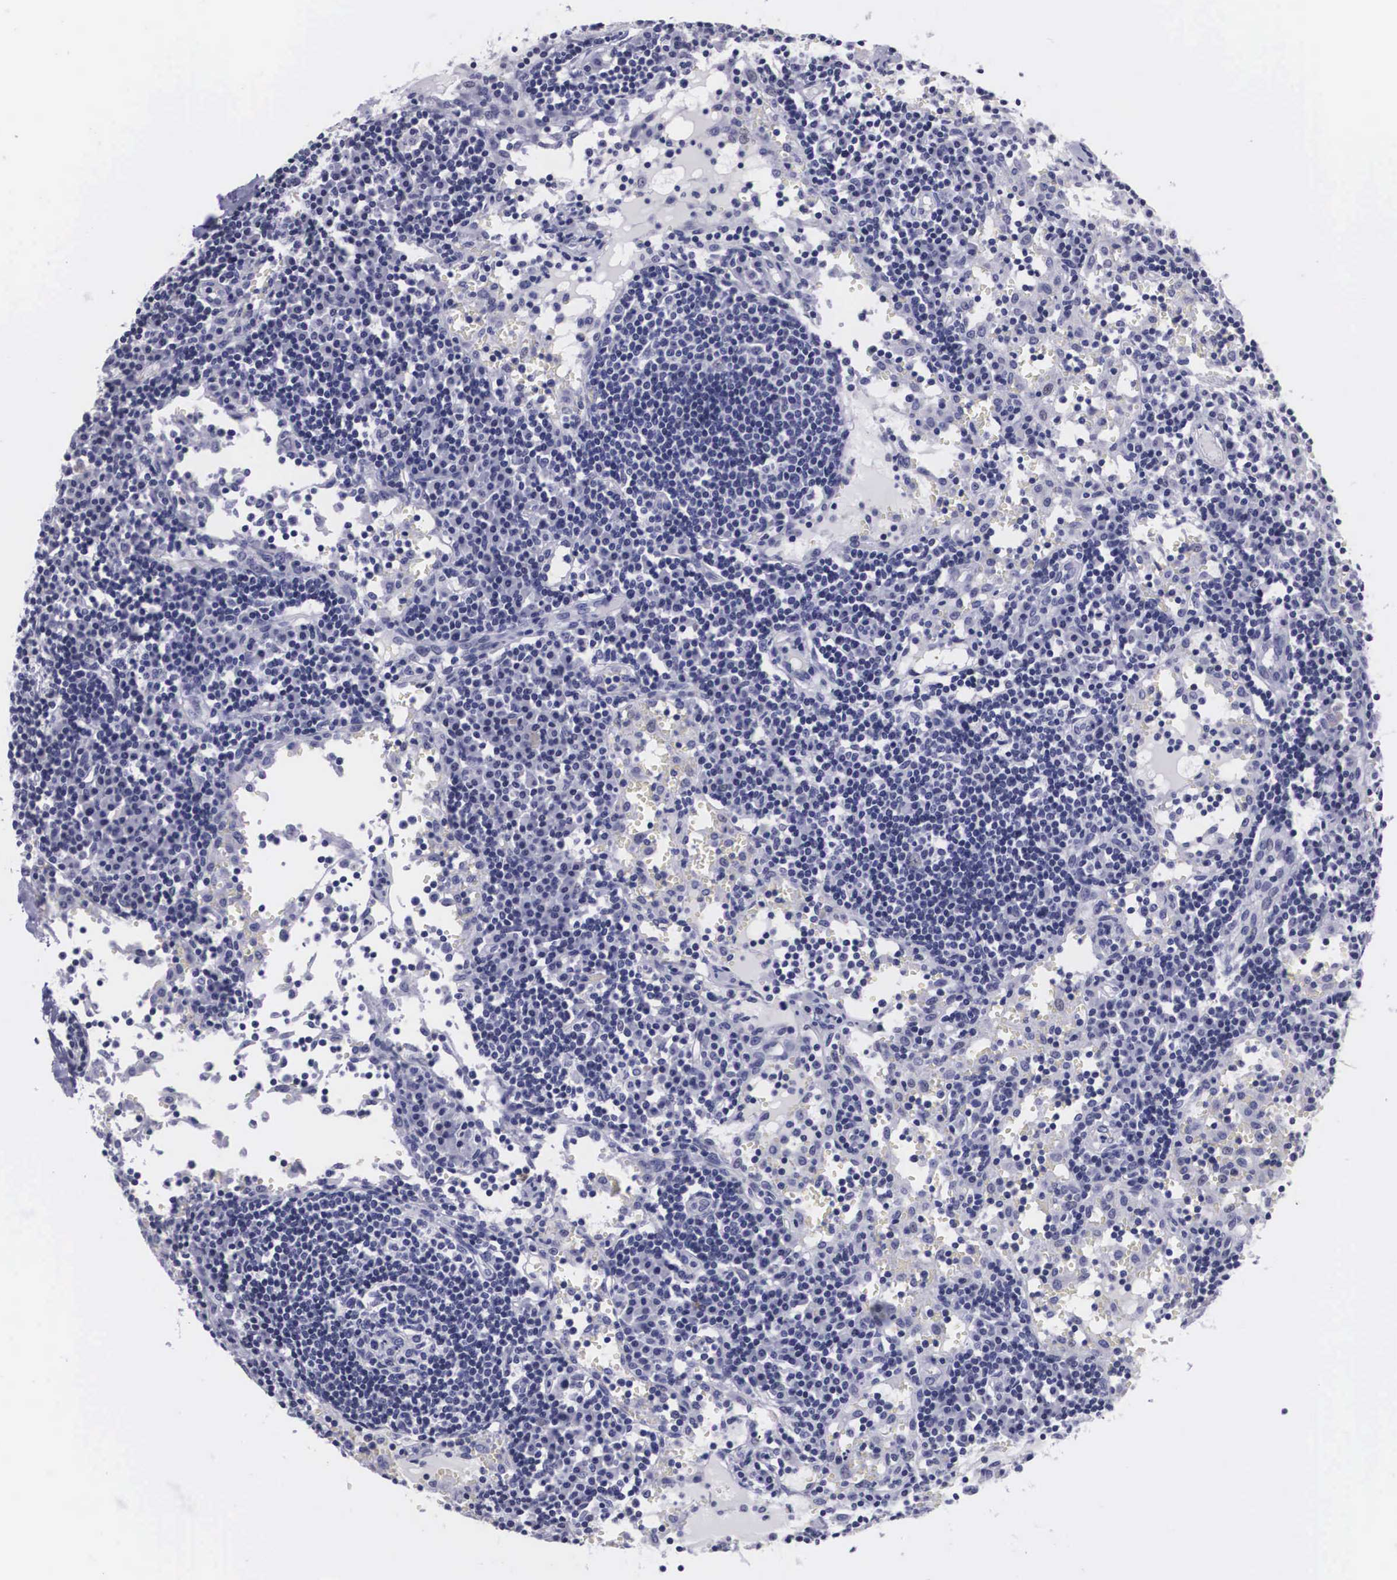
{"staining": {"intensity": "negative", "quantity": "none", "location": "none"}, "tissue": "lymph node", "cell_type": "Germinal center cells", "image_type": "normal", "snomed": [{"axis": "morphology", "description": "Normal tissue, NOS"}, {"axis": "topography", "description": "Lymph node"}], "caption": "Immunohistochemical staining of unremarkable human lymph node exhibits no significant positivity in germinal center cells.", "gene": "C22orf31", "patient": {"sex": "female", "age": 55}}